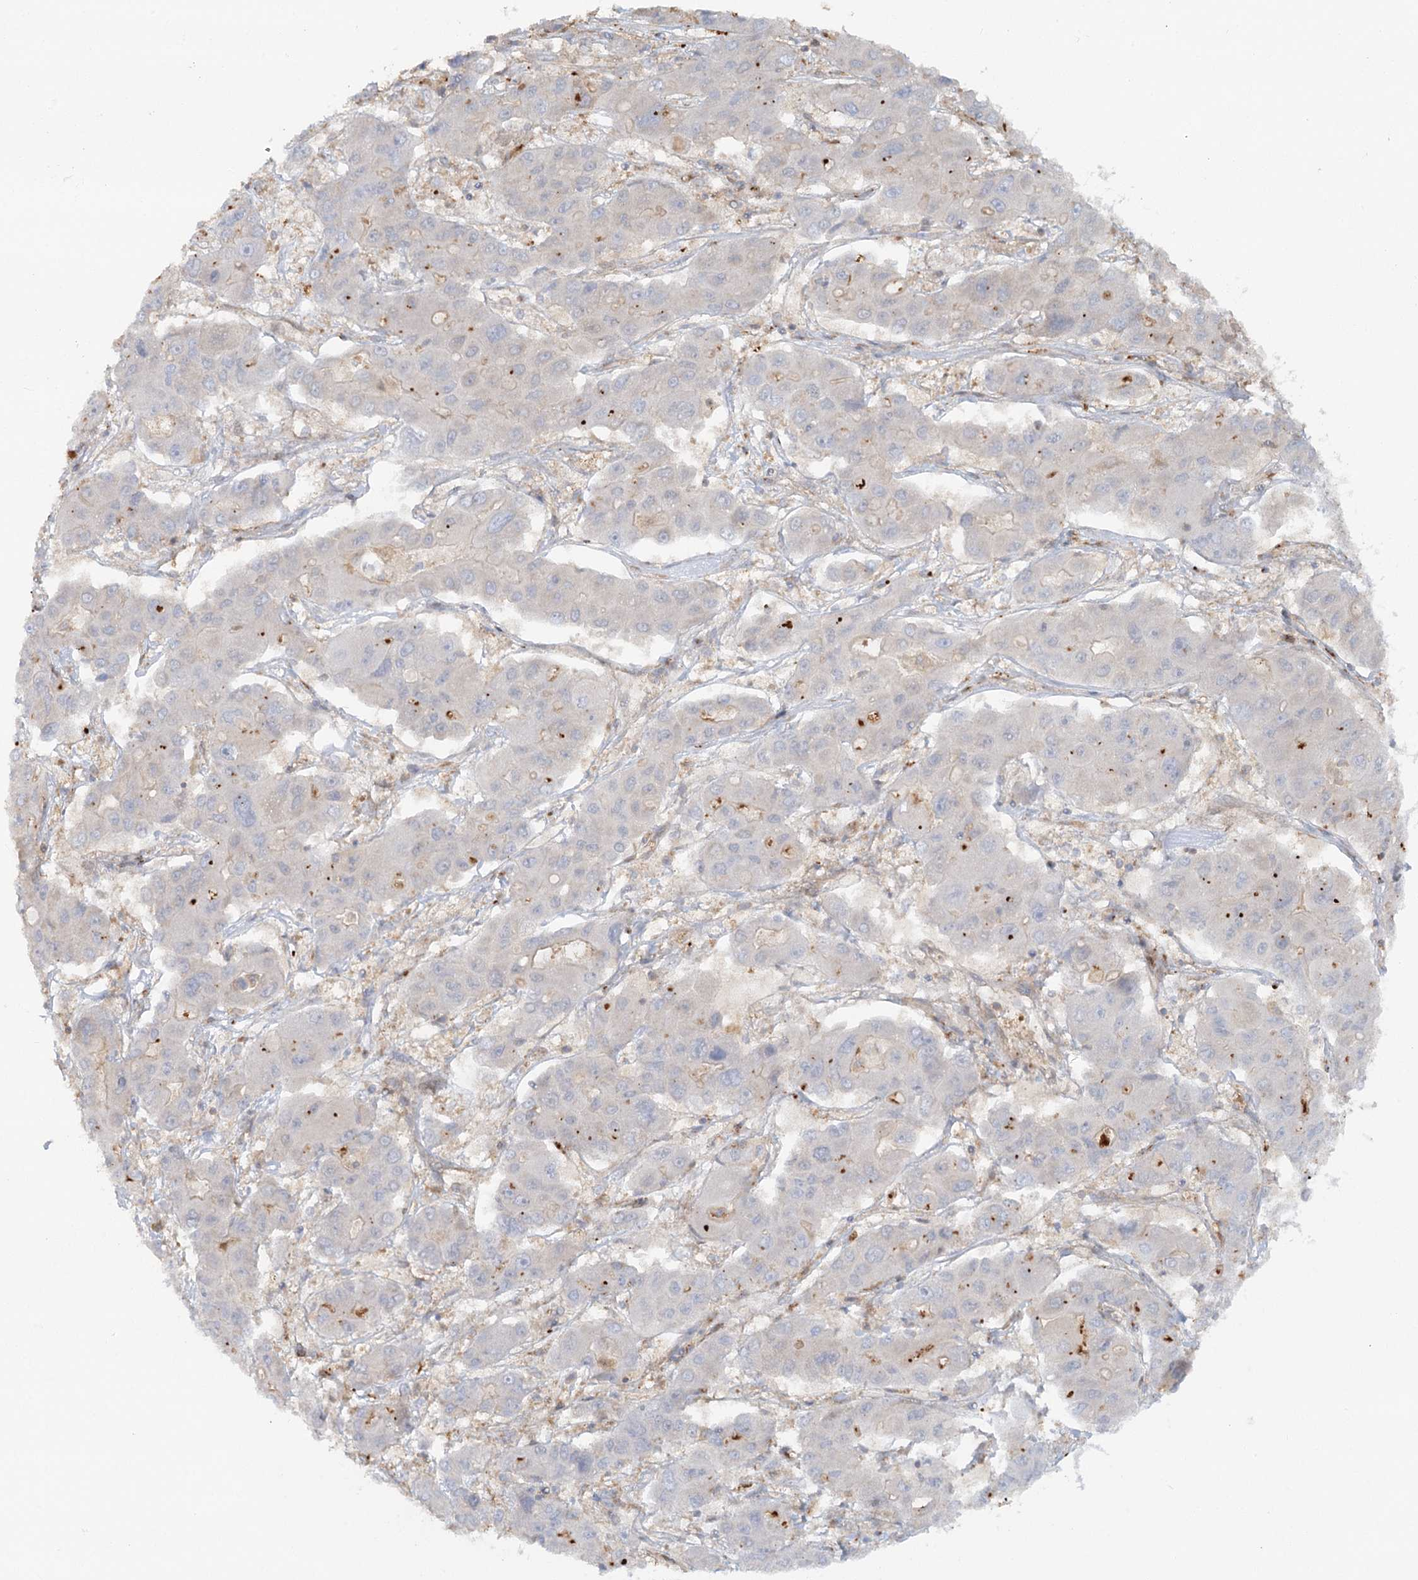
{"staining": {"intensity": "negative", "quantity": "none", "location": "none"}, "tissue": "liver cancer", "cell_type": "Tumor cells", "image_type": "cancer", "snomed": [{"axis": "morphology", "description": "Cholangiocarcinoma"}, {"axis": "topography", "description": "Liver"}], "caption": "Immunohistochemistry image of cholangiocarcinoma (liver) stained for a protein (brown), which demonstrates no expression in tumor cells.", "gene": "GBE1", "patient": {"sex": "male", "age": 67}}